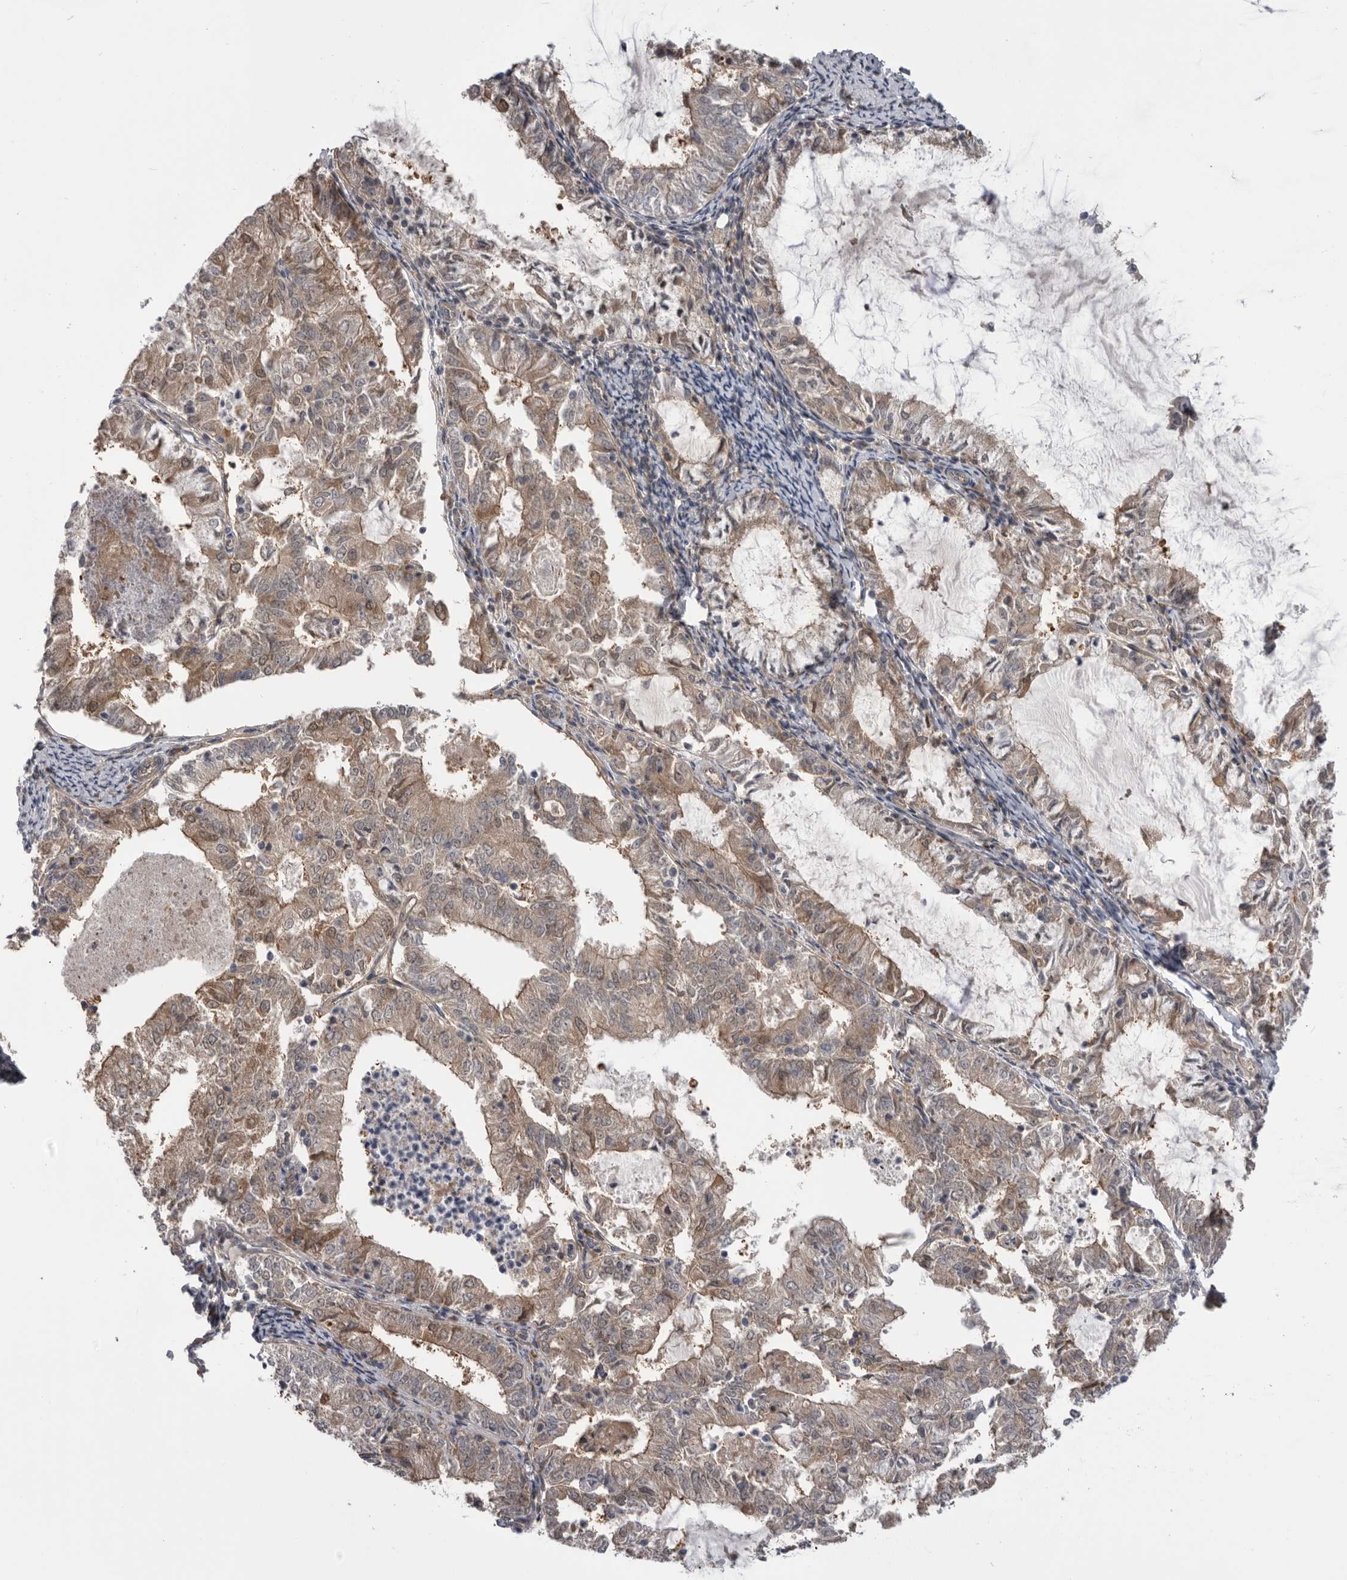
{"staining": {"intensity": "weak", "quantity": "25%-75%", "location": "cytoplasmic/membranous,nuclear"}, "tissue": "endometrial cancer", "cell_type": "Tumor cells", "image_type": "cancer", "snomed": [{"axis": "morphology", "description": "Adenocarcinoma, NOS"}, {"axis": "topography", "description": "Endometrium"}], "caption": "Immunohistochemical staining of human endometrial adenocarcinoma demonstrates weak cytoplasmic/membranous and nuclear protein positivity in approximately 25%-75% of tumor cells.", "gene": "RAB3GAP2", "patient": {"sex": "female", "age": 57}}